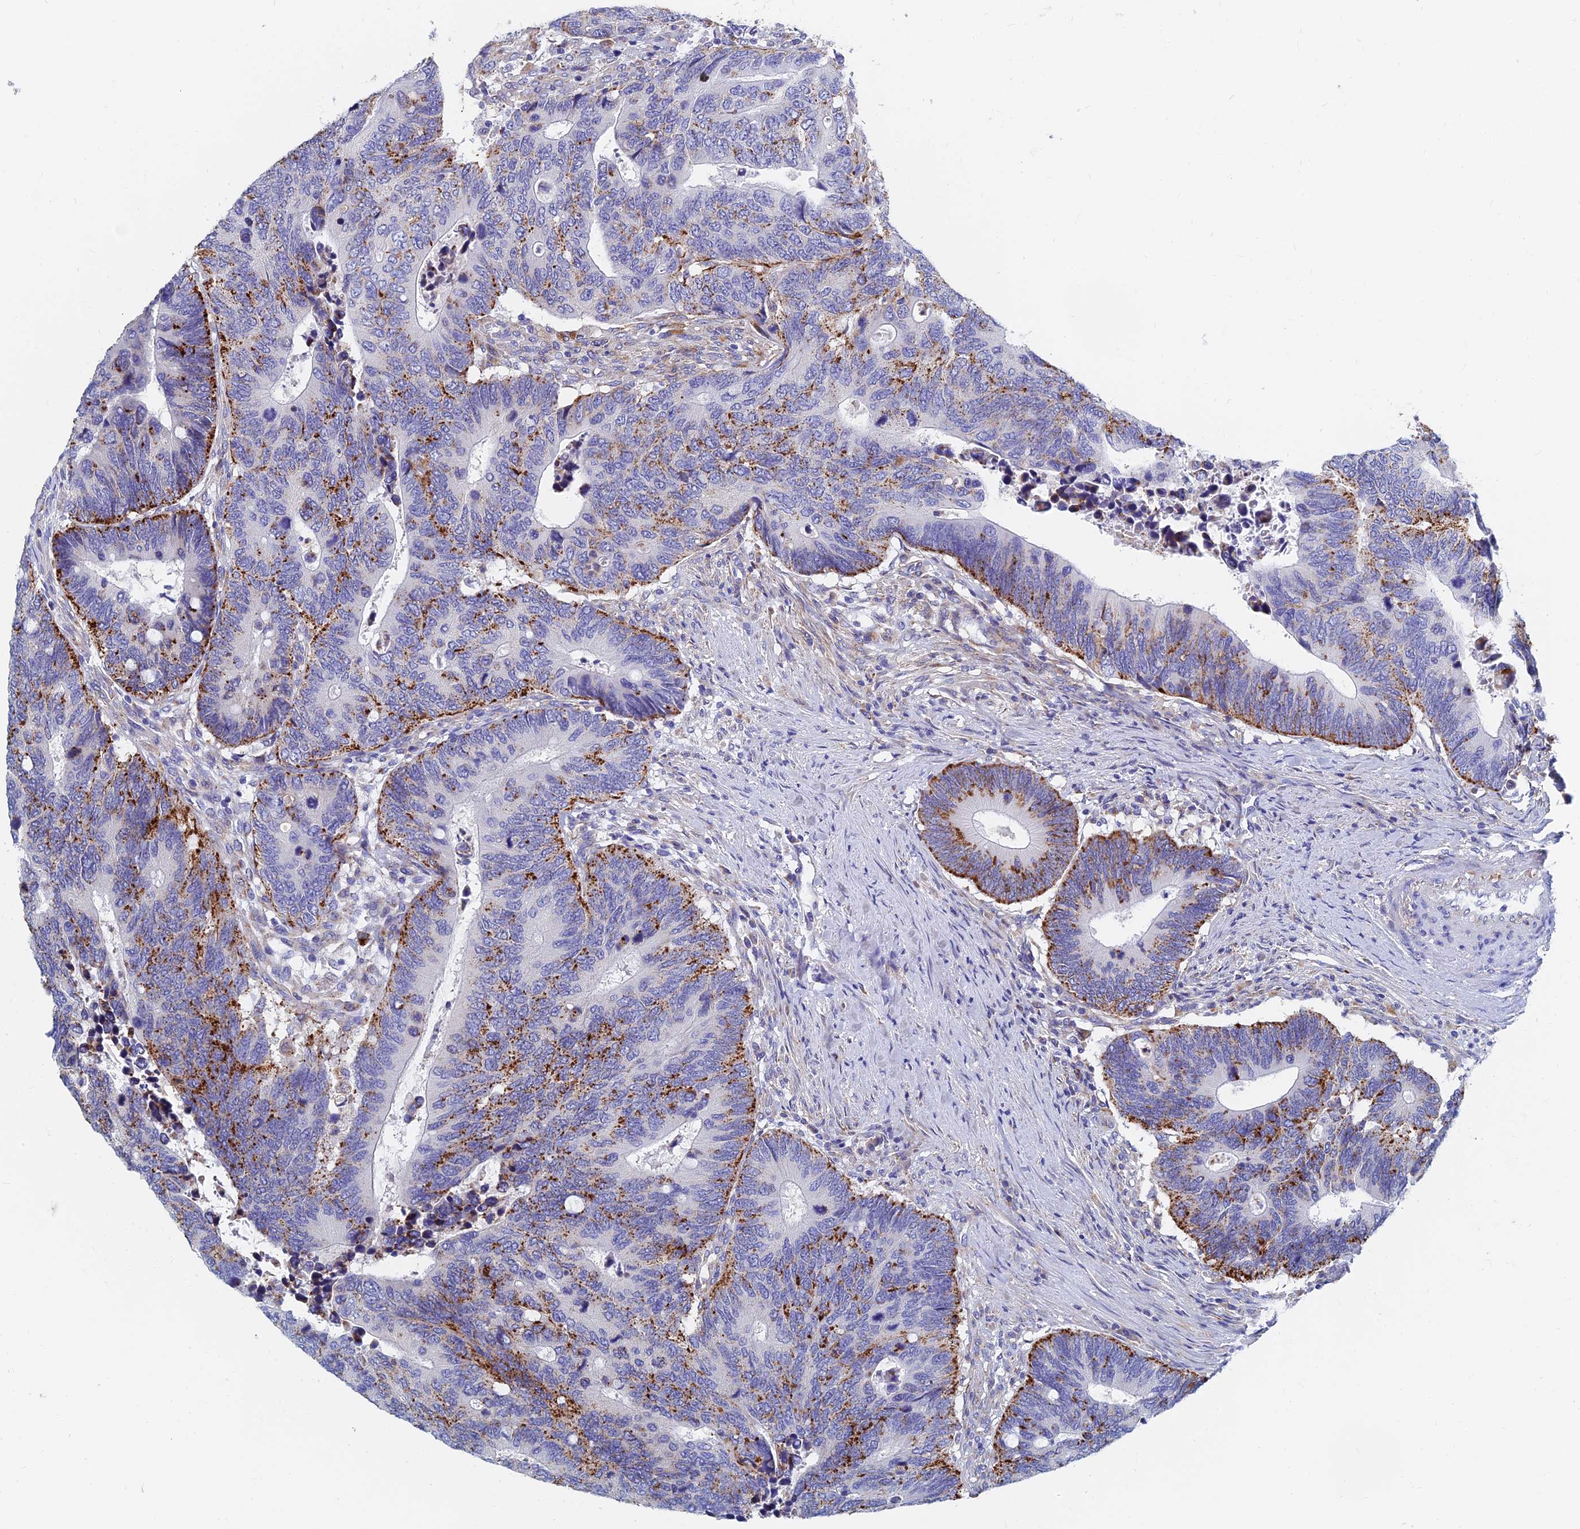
{"staining": {"intensity": "strong", "quantity": "25%-75%", "location": "cytoplasmic/membranous"}, "tissue": "colorectal cancer", "cell_type": "Tumor cells", "image_type": "cancer", "snomed": [{"axis": "morphology", "description": "Adenocarcinoma, NOS"}, {"axis": "topography", "description": "Colon"}], "caption": "Colorectal adenocarcinoma was stained to show a protein in brown. There is high levels of strong cytoplasmic/membranous positivity in about 25%-75% of tumor cells.", "gene": "SPNS1", "patient": {"sex": "male", "age": 87}}